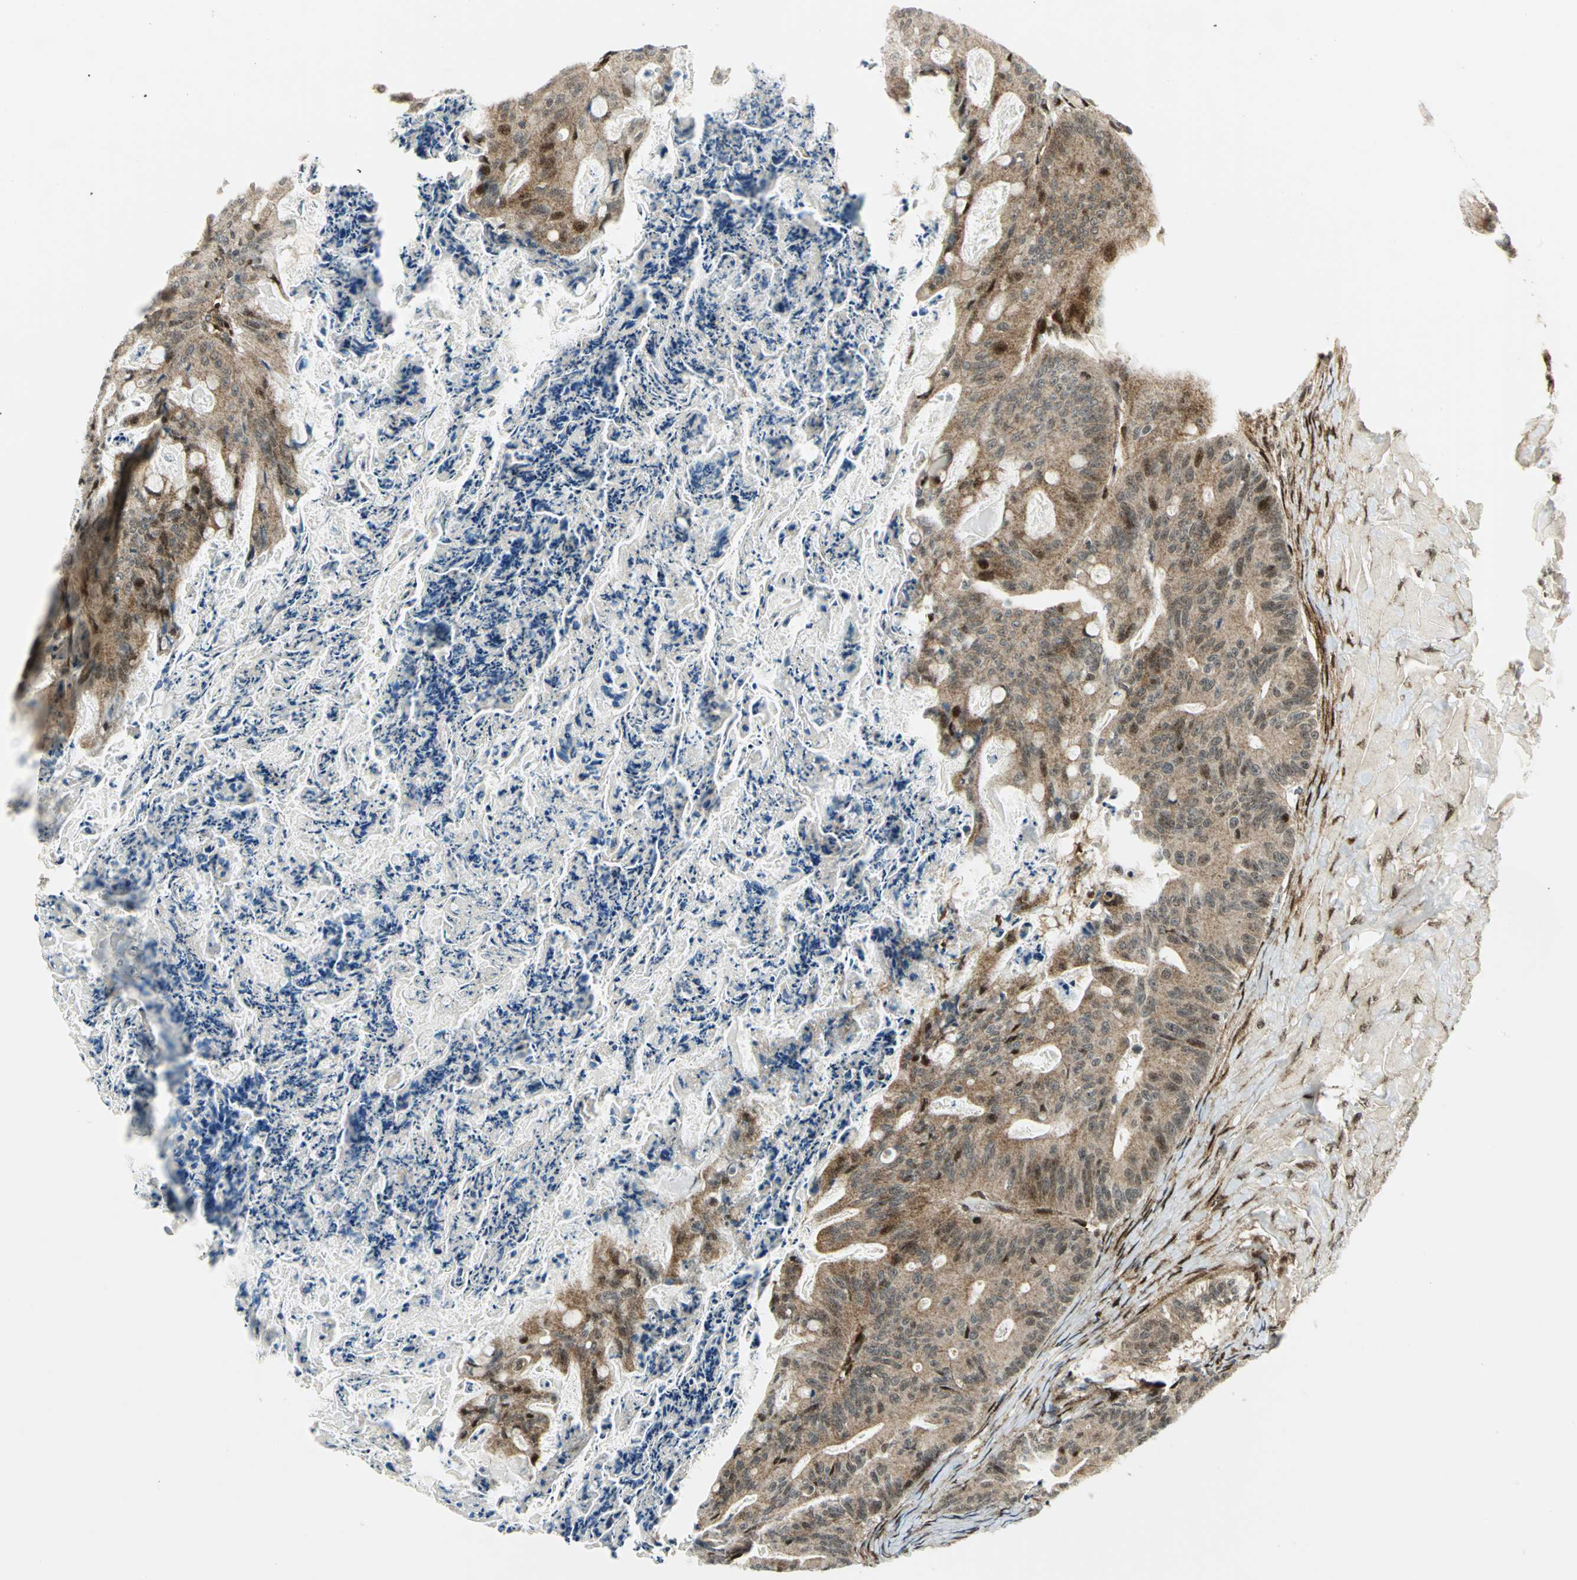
{"staining": {"intensity": "moderate", "quantity": ">75%", "location": "cytoplasmic/membranous,nuclear"}, "tissue": "ovarian cancer", "cell_type": "Tumor cells", "image_type": "cancer", "snomed": [{"axis": "morphology", "description": "Cystadenocarcinoma, mucinous, NOS"}, {"axis": "topography", "description": "Ovary"}], "caption": "Immunohistochemistry photomicrograph of neoplastic tissue: human ovarian cancer stained using immunohistochemistry reveals medium levels of moderate protein expression localized specifically in the cytoplasmic/membranous and nuclear of tumor cells, appearing as a cytoplasmic/membranous and nuclear brown color.", "gene": "COPS5", "patient": {"sex": "female", "age": 36}}